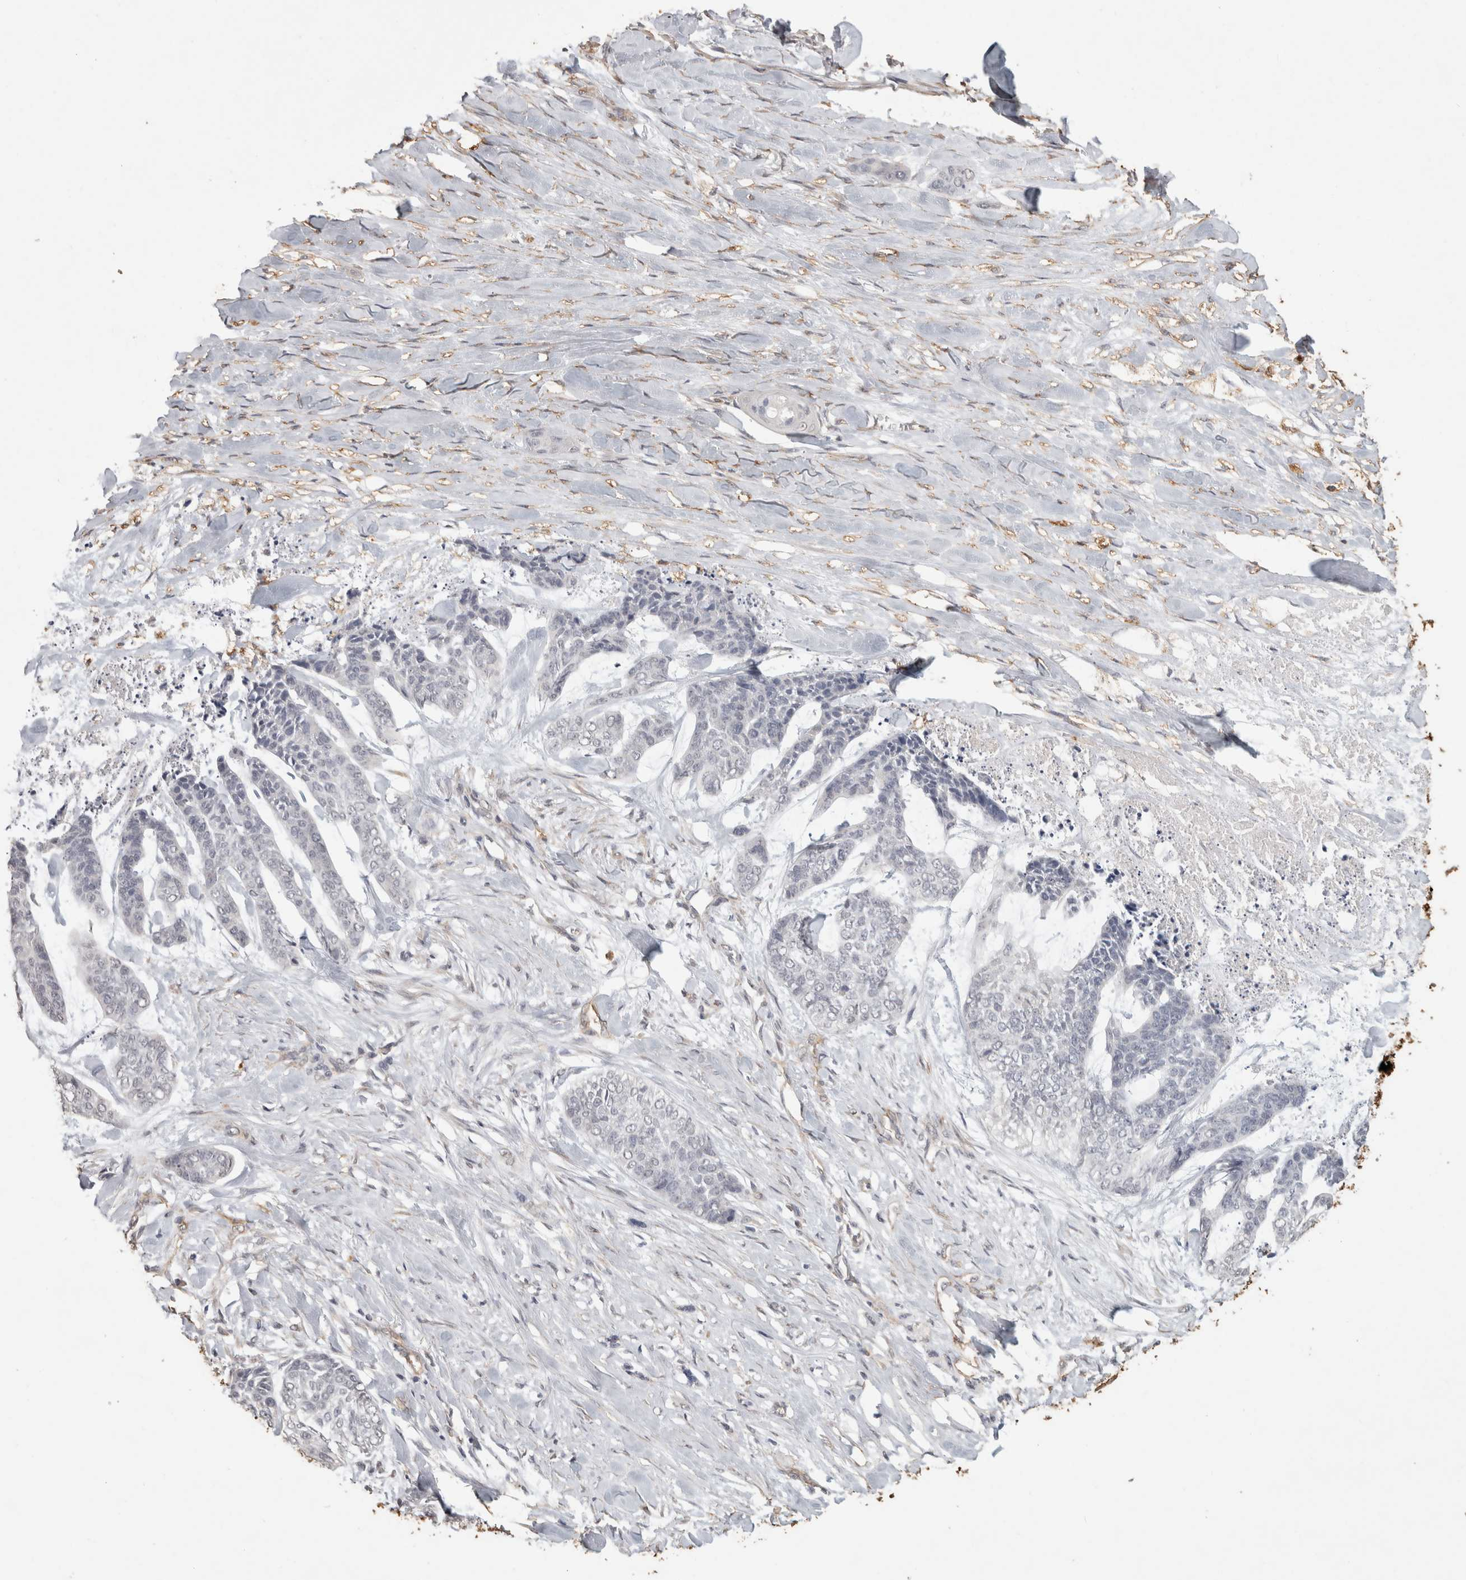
{"staining": {"intensity": "negative", "quantity": "none", "location": "none"}, "tissue": "skin cancer", "cell_type": "Tumor cells", "image_type": "cancer", "snomed": [{"axis": "morphology", "description": "Basal cell carcinoma"}, {"axis": "topography", "description": "Skin"}], "caption": "Immunohistochemistry (IHC) of skin cancer reveals no staining in tumor cells. (Brightfield microscopy of DAB immunohistochemistry (IHC) at high magnification).", "gene": "REPS2", "patient": {"sex": "female", "age": 64}}